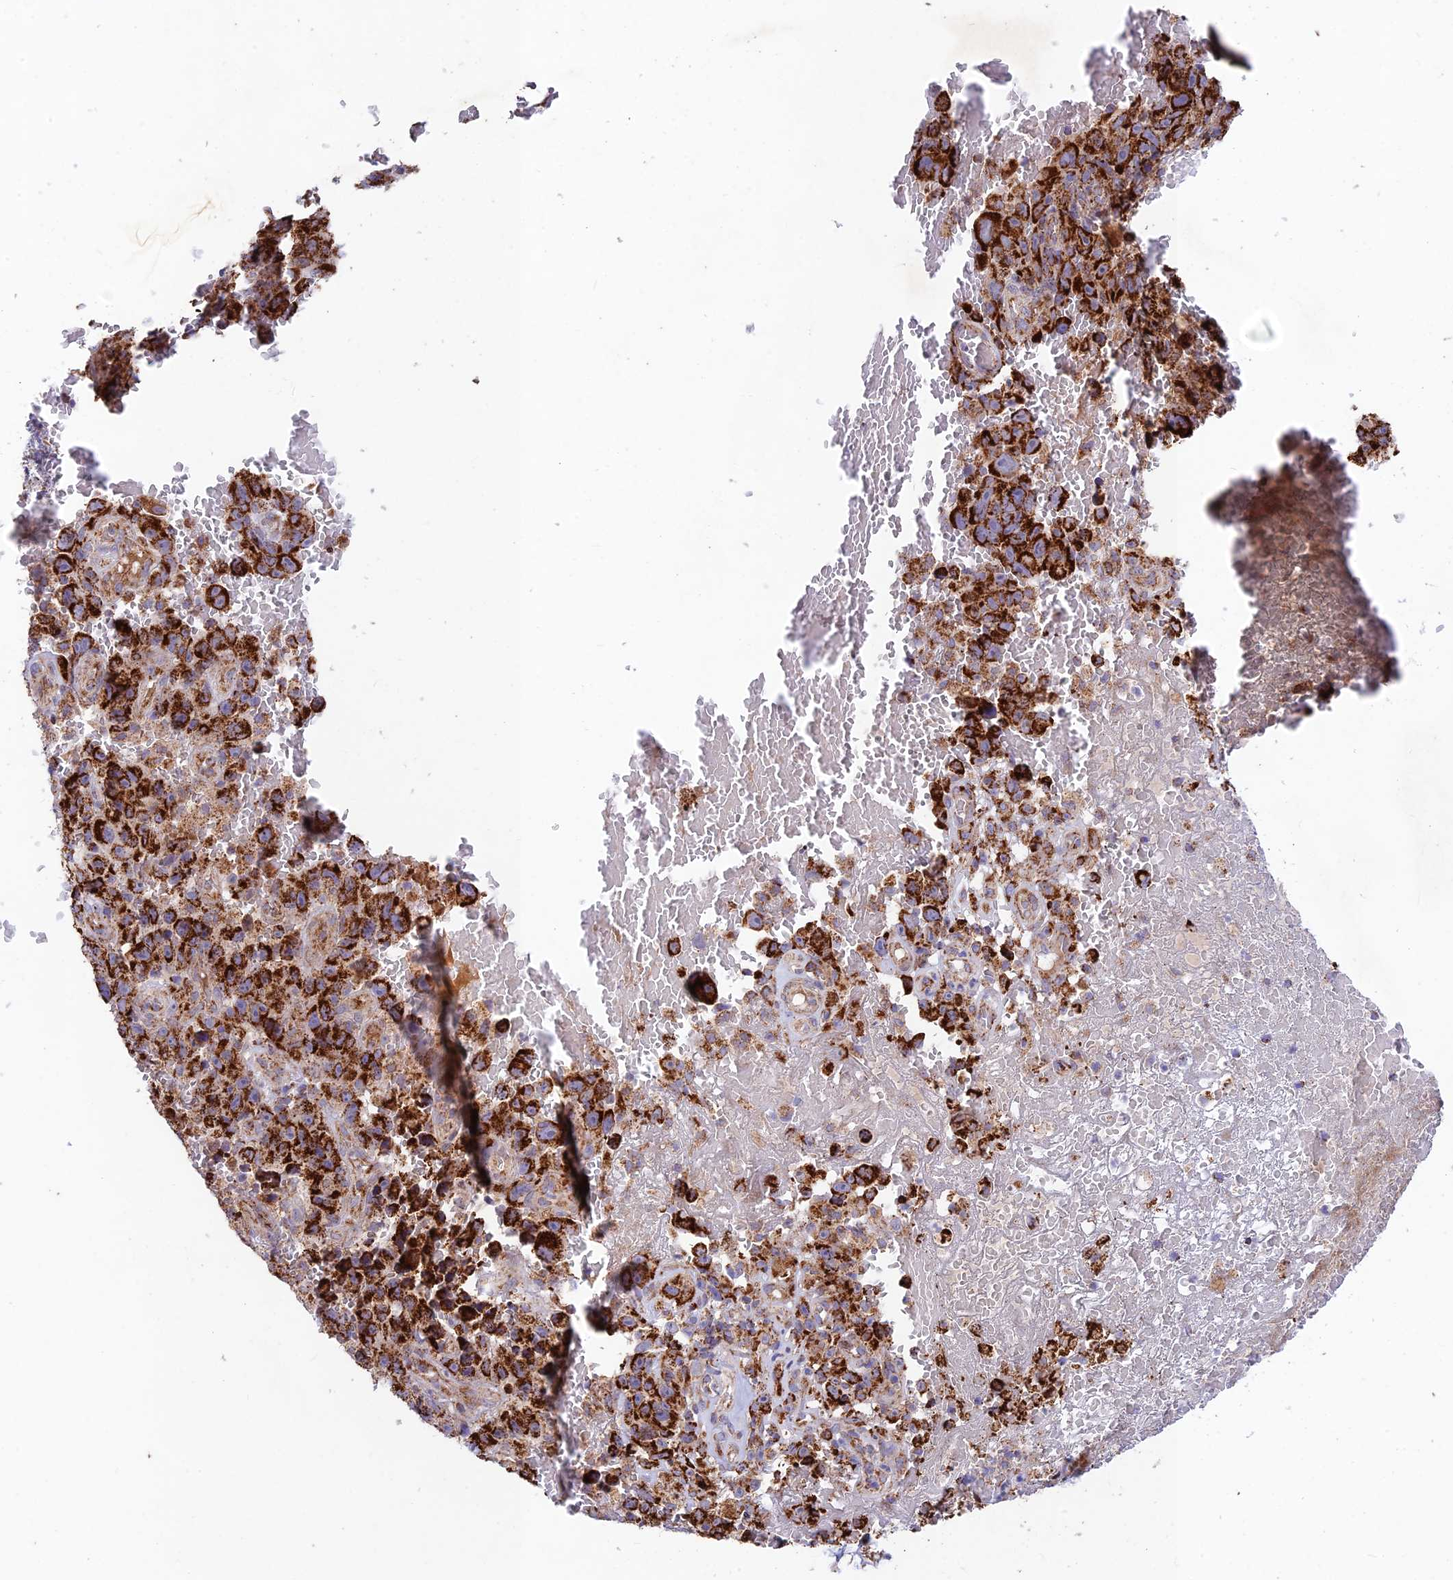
{"staining": {"intensity": "strong", "quantity": ">75%", "location": "cytoplasmic/membranous"}, "tissue": "melanoma", "cell_type": "Tumor cells", "image_type": "cancer", "snomed": [{"axis": "morphology", "description": "Malignant melanoma, NOS"}, {"axis": "topography", "description": "Skin"}], "caption": "Approximately >75% of tumor cells in melanoma demonstrate strong cytoplasmic/membranous protein staining as visualized by brown immunohistochemical staining.", "gene": "KHDC3L", "patient": {"sex": "female", "age": 82}}